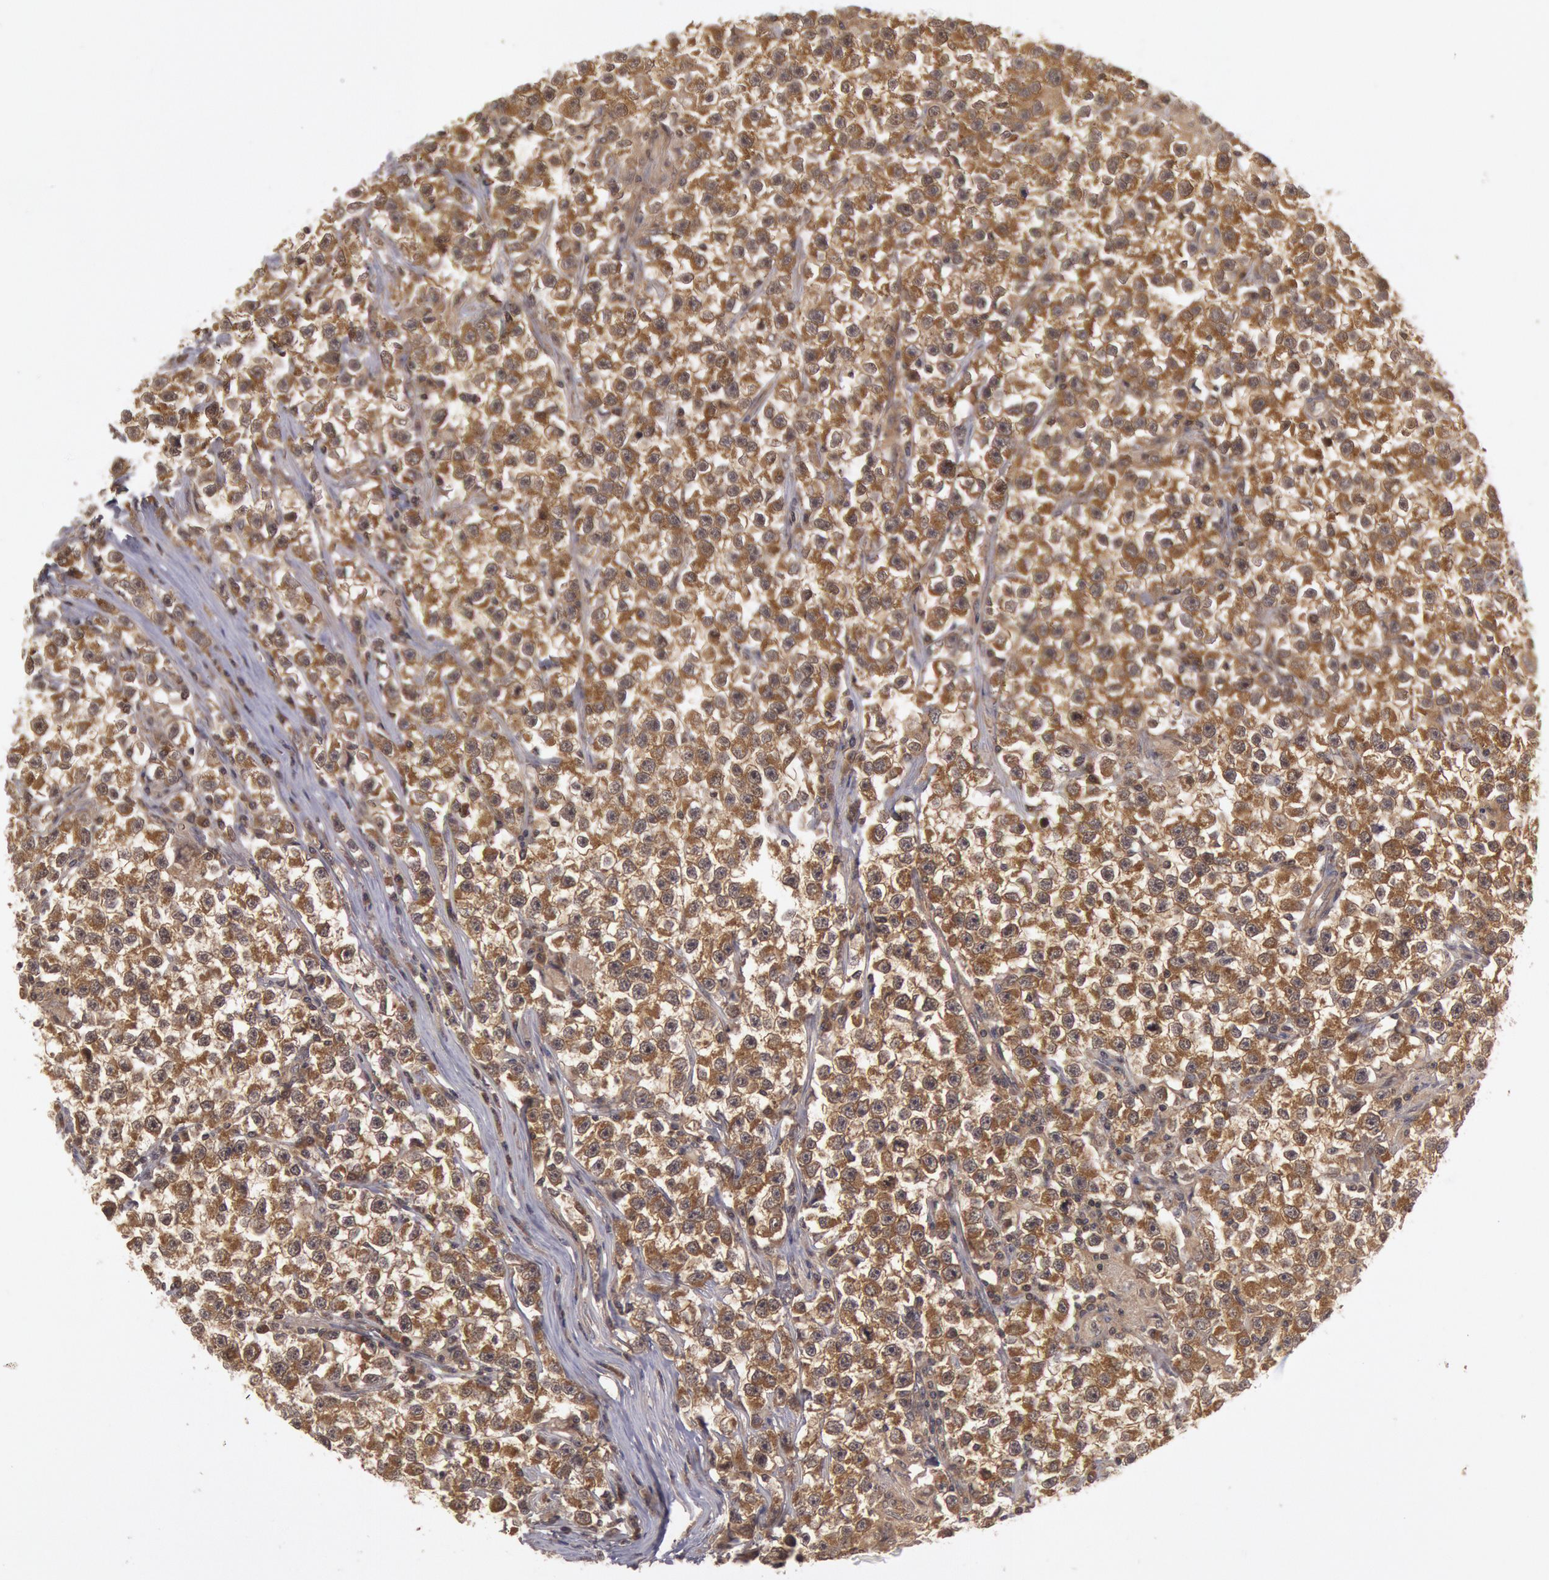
{"staining": {"intensity": "moderate", "quantity": ">75%", "location": "cytoplasmic/membranous"}, "tissue": "testis cancer", "cell_type": "Tumor cells", "image_type": "cancer", "snomed": [{"axis": "morphology", "description": "Seminoma, NOS"}, {"axis": "topography", "description": "Testis"}], "caption": "The micrograph displays immunohistochemical staining of testis seminoma. There is moderate cytoplasmic/membranous expression is appreciated in about >75% of tumor cells. The protein of interest is stained brown, and the nuclei are stained in blue (DAB (3,3'-diaminobenzidine) IHC with brightfield microscopy, high magnification).", "gene": "BRAF", "patient": {"sex": "male", "age": 33}}